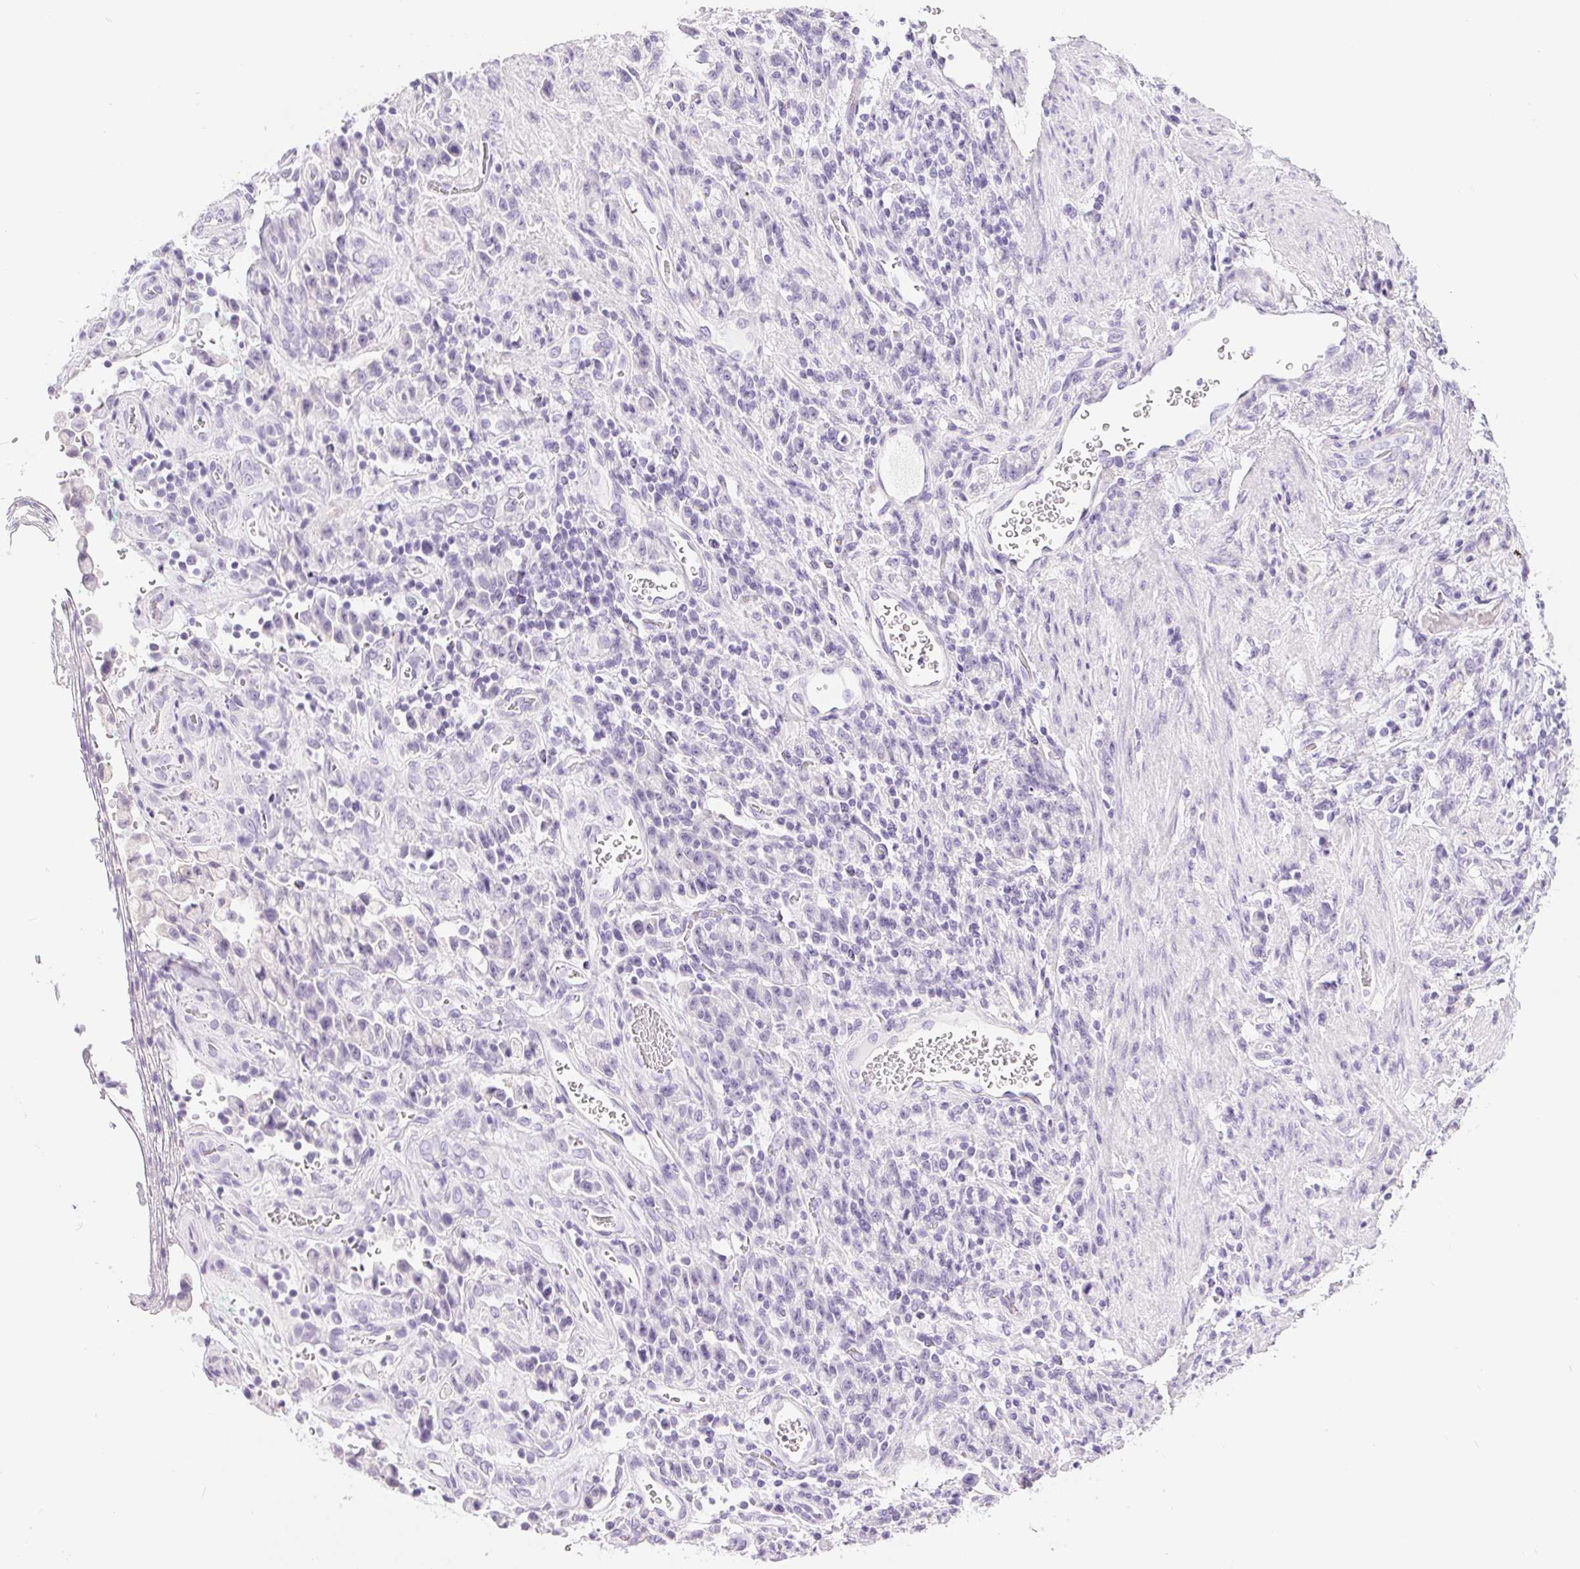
{"staining": {"intensity": "negative", "quantity": "none", "location": "none"}, "tissue": "stomach cancer", "cell_type": "Tumor cells", "image_type": "cancer", "snomed": [{"axis": "morphology", "description": "Adenocarcinoma, NOS"}, {"axis": "topography", "description": "Stomach"}], "caption": "Immunohistochemical staining of stomach adenocarcinoma demonstrates no significant staining in tumor cells.", "gene": "XDH", "patient": {"sex": "male", "age": 77}}